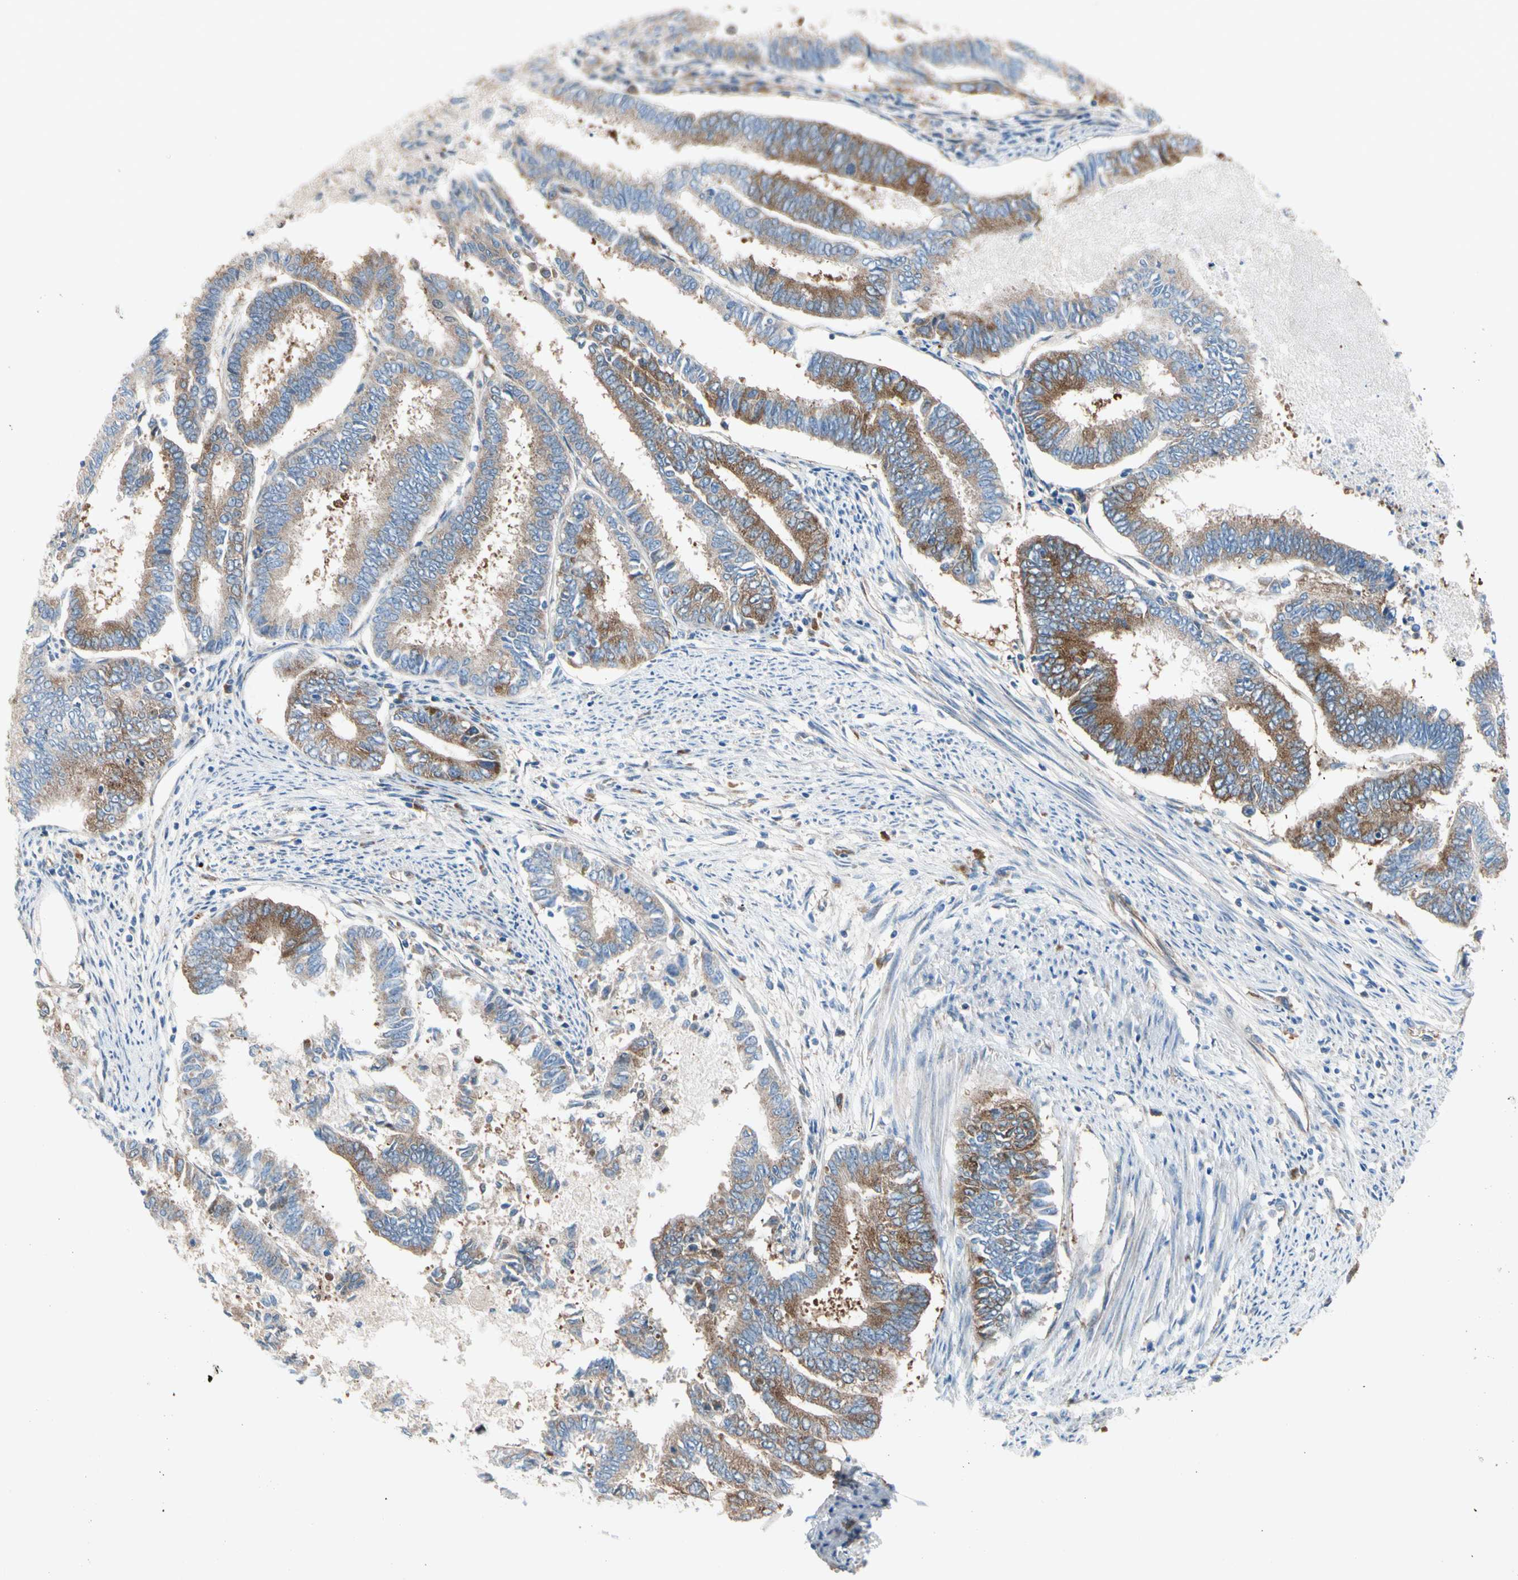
{"staining": {"intensity": "moderate", "quantity": ">75%", "location": "cytoplasmic/membranous"}, "tissue": "endometrial cancer", "cell_type": "Tumor cells", "image_type": "cancer", "snomed": [{"axis": "morphology", "description": "Adenocarcinoma, NOS"}, {"axis": "topography", "description": "Endometrium"}], "caption": "IHC of endometrial cancer (adenocarcinoma) shows medium levels of moderate cytoplasmic/membranous staining in about >75% of tumor cells. IHC stains the protein in brown and the nuclei are stained blue.", "gene": "GPHN", "patient": {"sex": "female", "age": 86}}